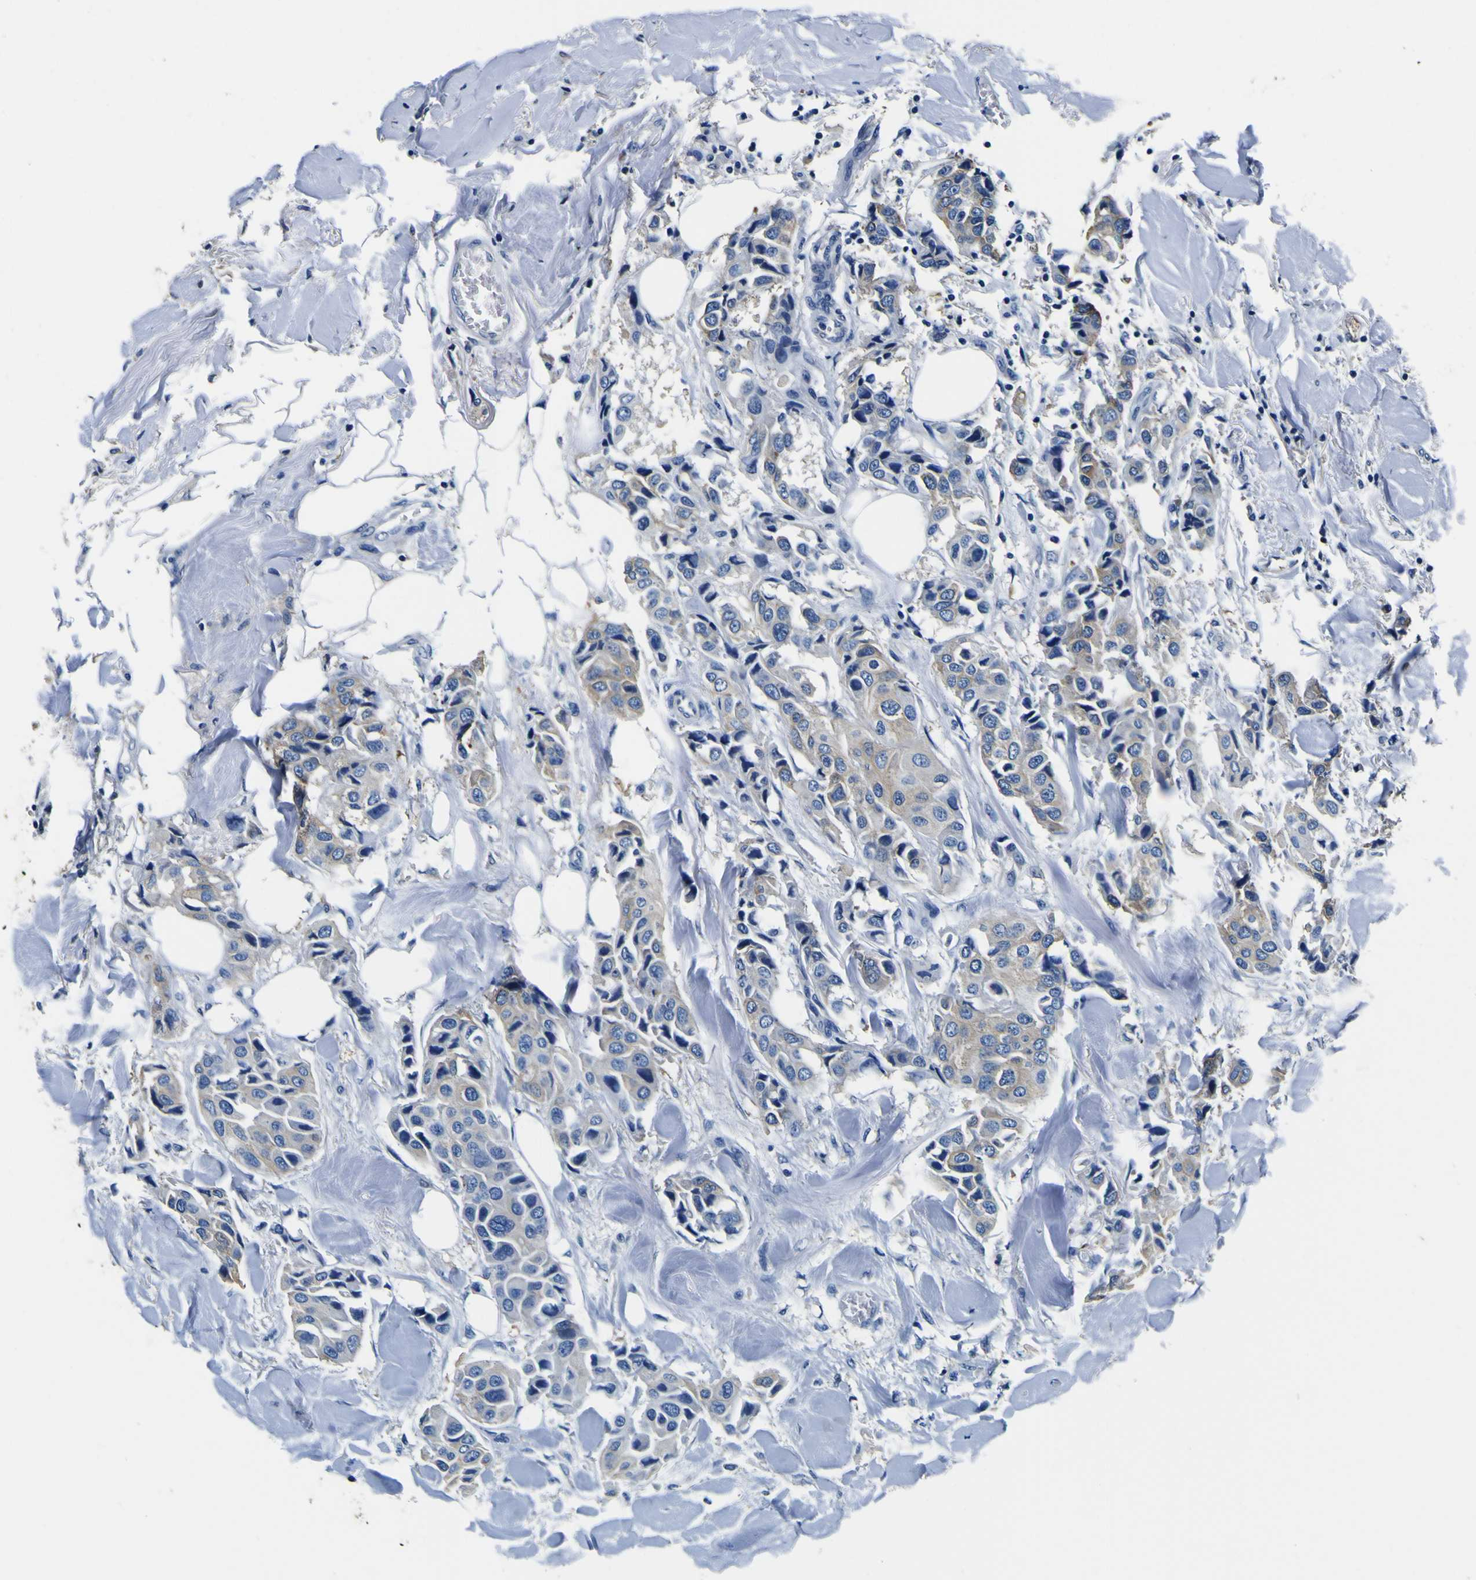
{"staining": {"intensity": "weak", "quantity": "25%-75%", "location": "cytoplasmic/membranous"}, "tissue": "breast cancer", "cell_type": "Tumor cells", "image_type": "cancer", "snomed": [{"axis": "morphology", "description": "Duct carcinoma"}, {"axis": "topography", "description": "Breast"}], "caption": "Protein staining by immunohistochemistry (IHC) reveals weak cytoplasmic/membranous expression in approximately 25%-75% of tumor cells in infiltrating ductal carcinoma (breast).", "gene": "TUBA1B", "patient": {"sex": "female", "age": 80}}